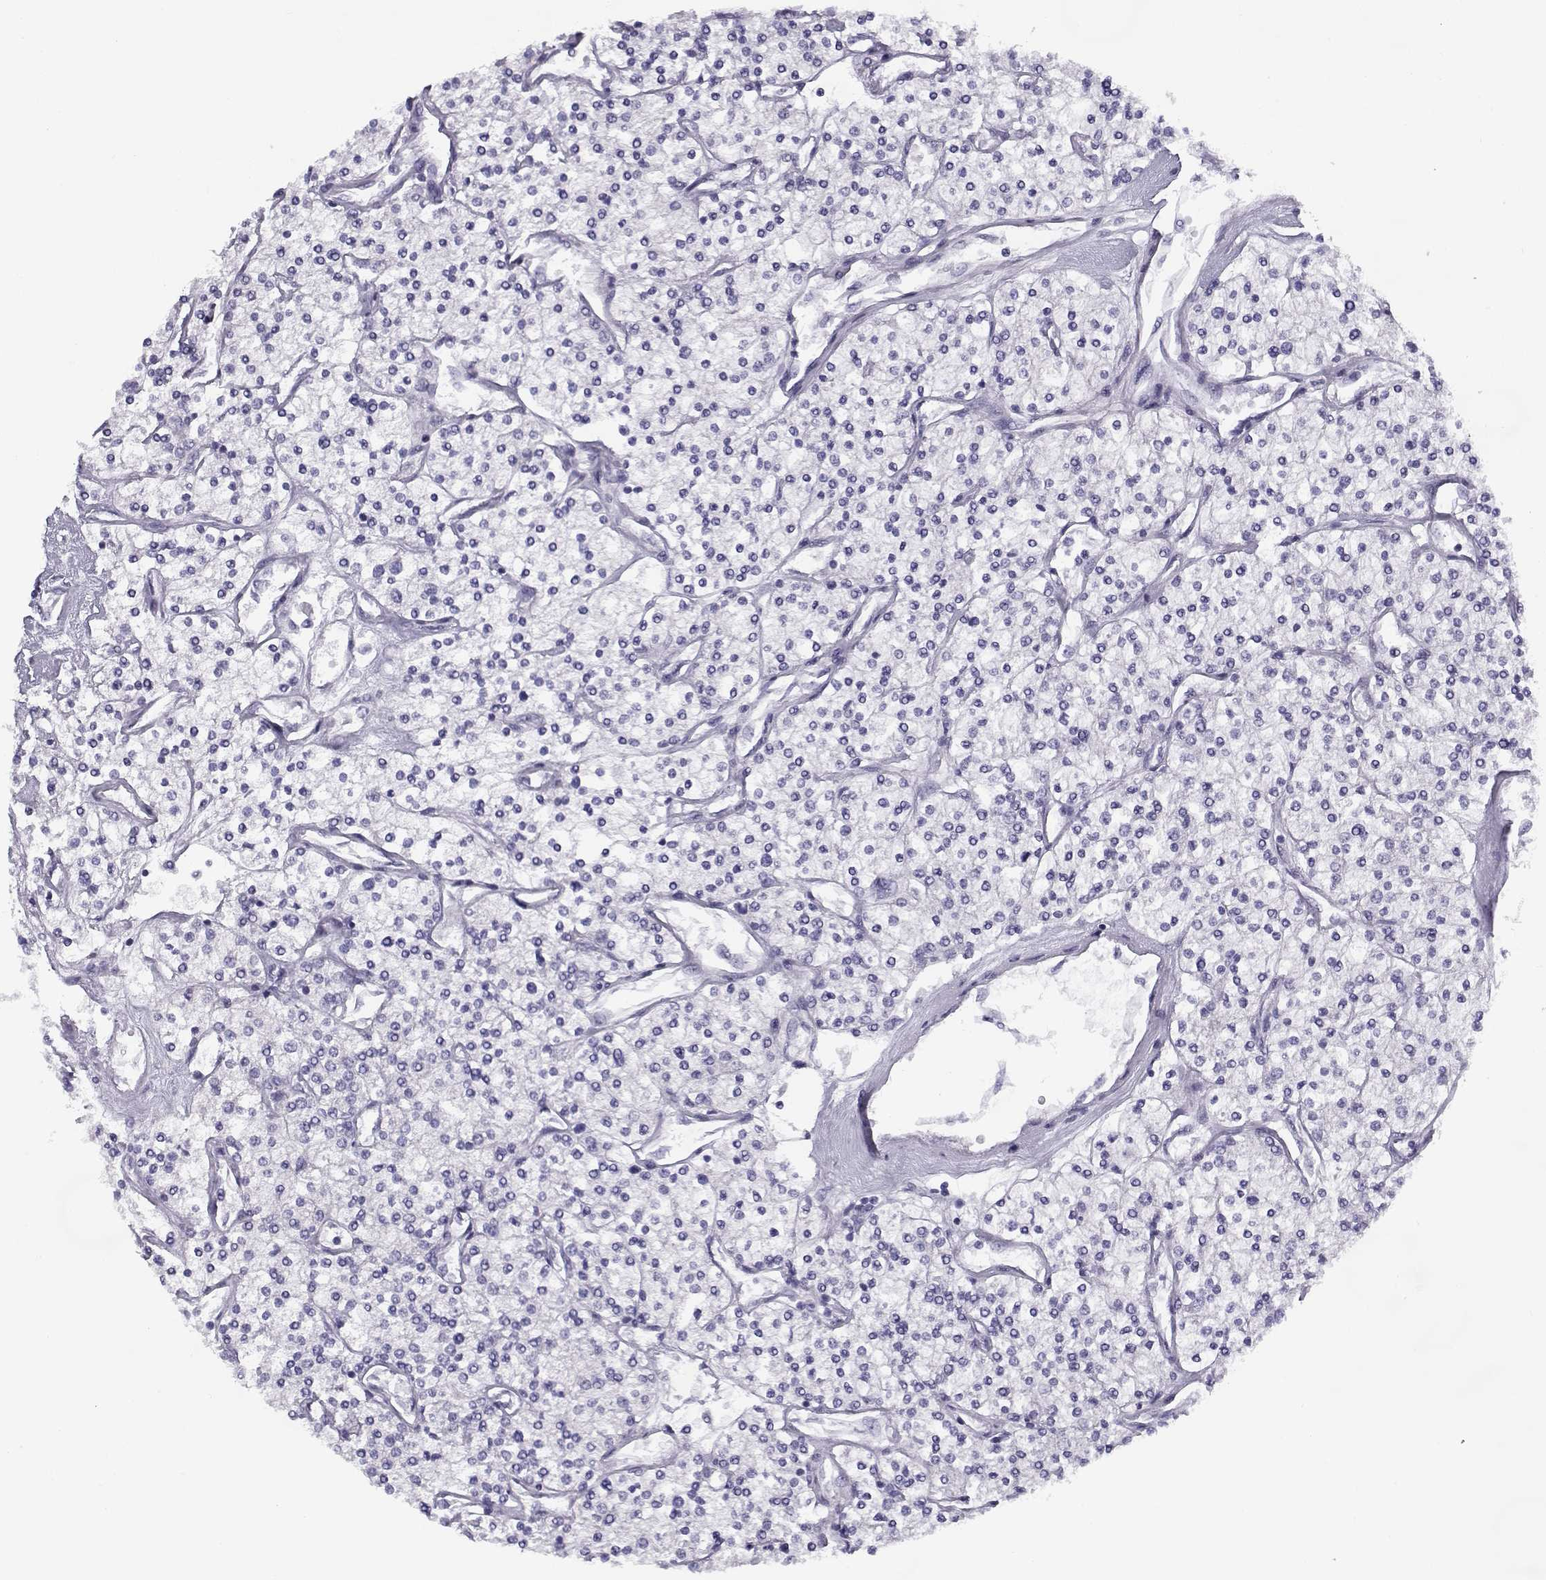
{"staining": {"intensity": "negative", "quantity": "none", "location": "none"}, "tissue": "renal cancer", "cell_type": "Tumor cells", "image_type": "cancer", "snomed": [{"axis": "morphology", "description": "Adenocarcinoma, NOS"}, {"axis": "topography", "description": "Kidney"}], "caption": "Tumor cells are negative for protein expression in human adenocarcinoma (renal).", "gene": "CREB3L3", "patient": {"sex": "male", "age": 80}}